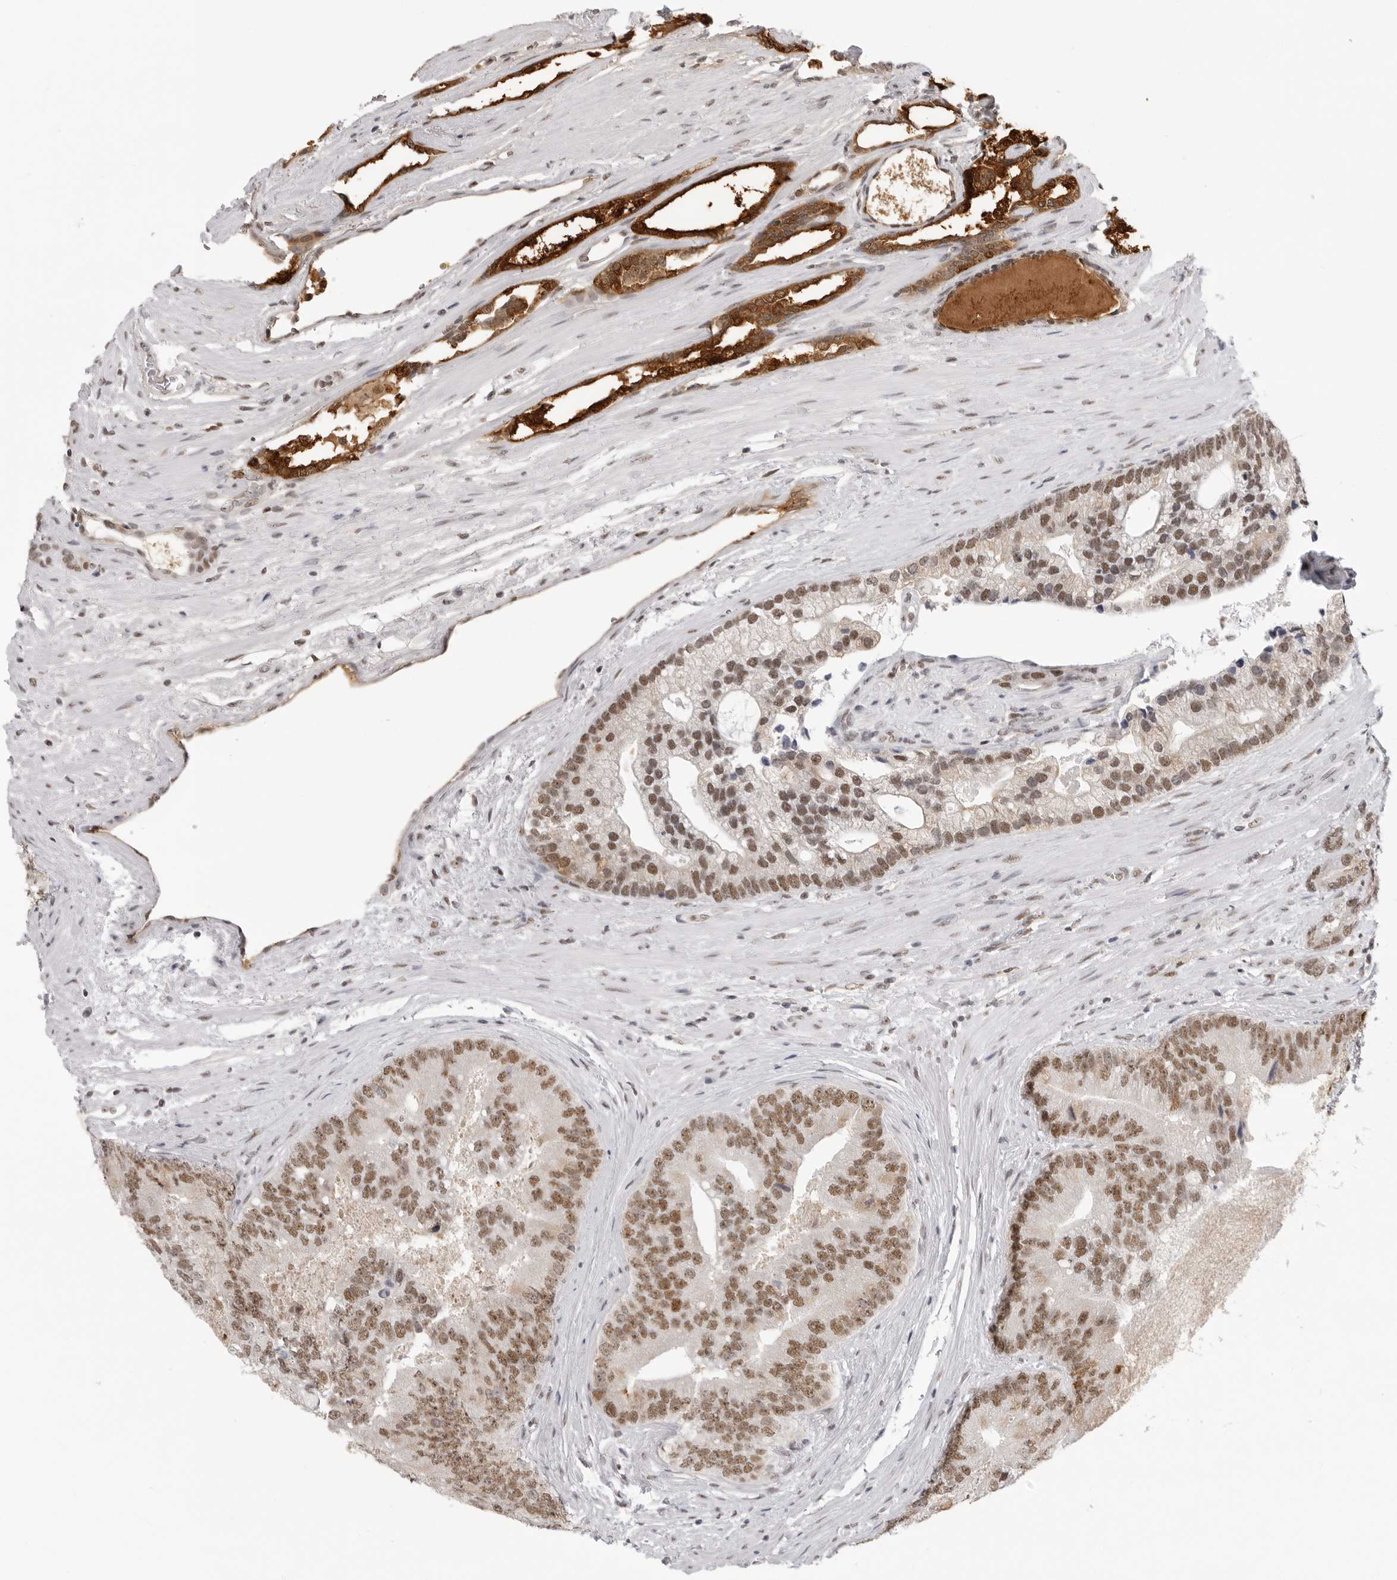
{"staining": {"intensity": "moderate", "quantity": ">75%", "location": "cytoplasmic/membranous,nuclear"}, "tissue": "prostate cancer", "cell_type": "Tumor cells", "image_type": "cancer", "snomed": [{"axis": "morphology", "description": "Adenocarcinoma, High grade"}, {"axis": "topography", "description": "Prostate"}], "caption": "High-power microscopy captured an immunohistochemistry photomicrograph of prostate cancer (adenocarcinoma (high-grade)), revealing moderate cytoplasmic/membranous and nuclear positivity in approximately >75% of tumor cells.", "gene": "RPA2", "patient": {"sex": "male", "age": 70}}